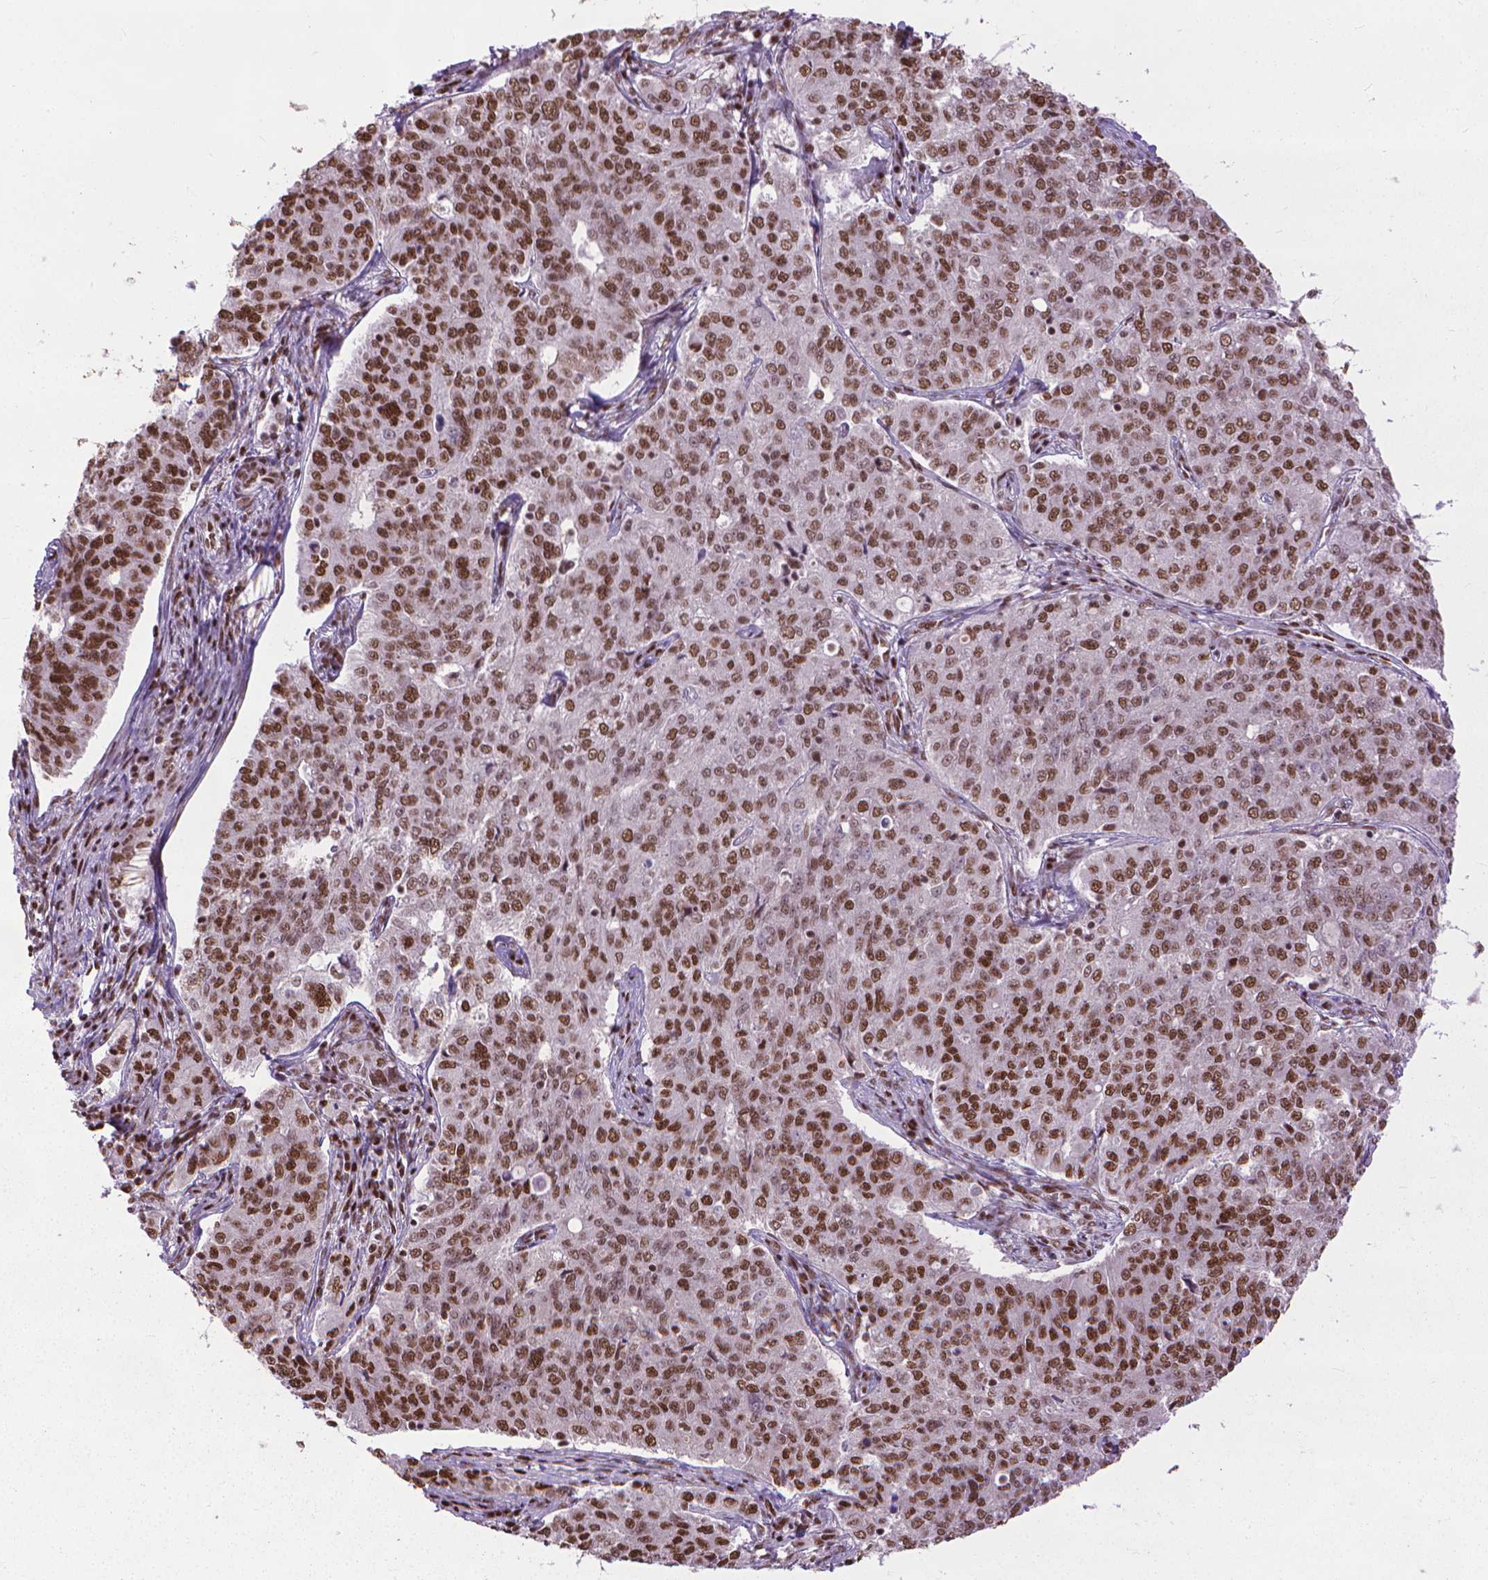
{"staining": {"intensity": "moderate", "quantity": ">75%", "location": "nuclear"}, "tissue": "endometrial cancer", "cell_type": "Tumor cells", "image_type": "cancer", "snomed": [{"axis": "morphology", "description": "Adenocarcinoma, NOS"}, {"axis": "topography", "description": "Endometrium"}], "caption": "Adenocarcinoma (endometrial) stained with a brown dye demonstrates moderate nuclear positive expression in approximately >75% of tumor cells.", "gene": "AKAP8", "patient": {"sex": "female", "age": 43}}